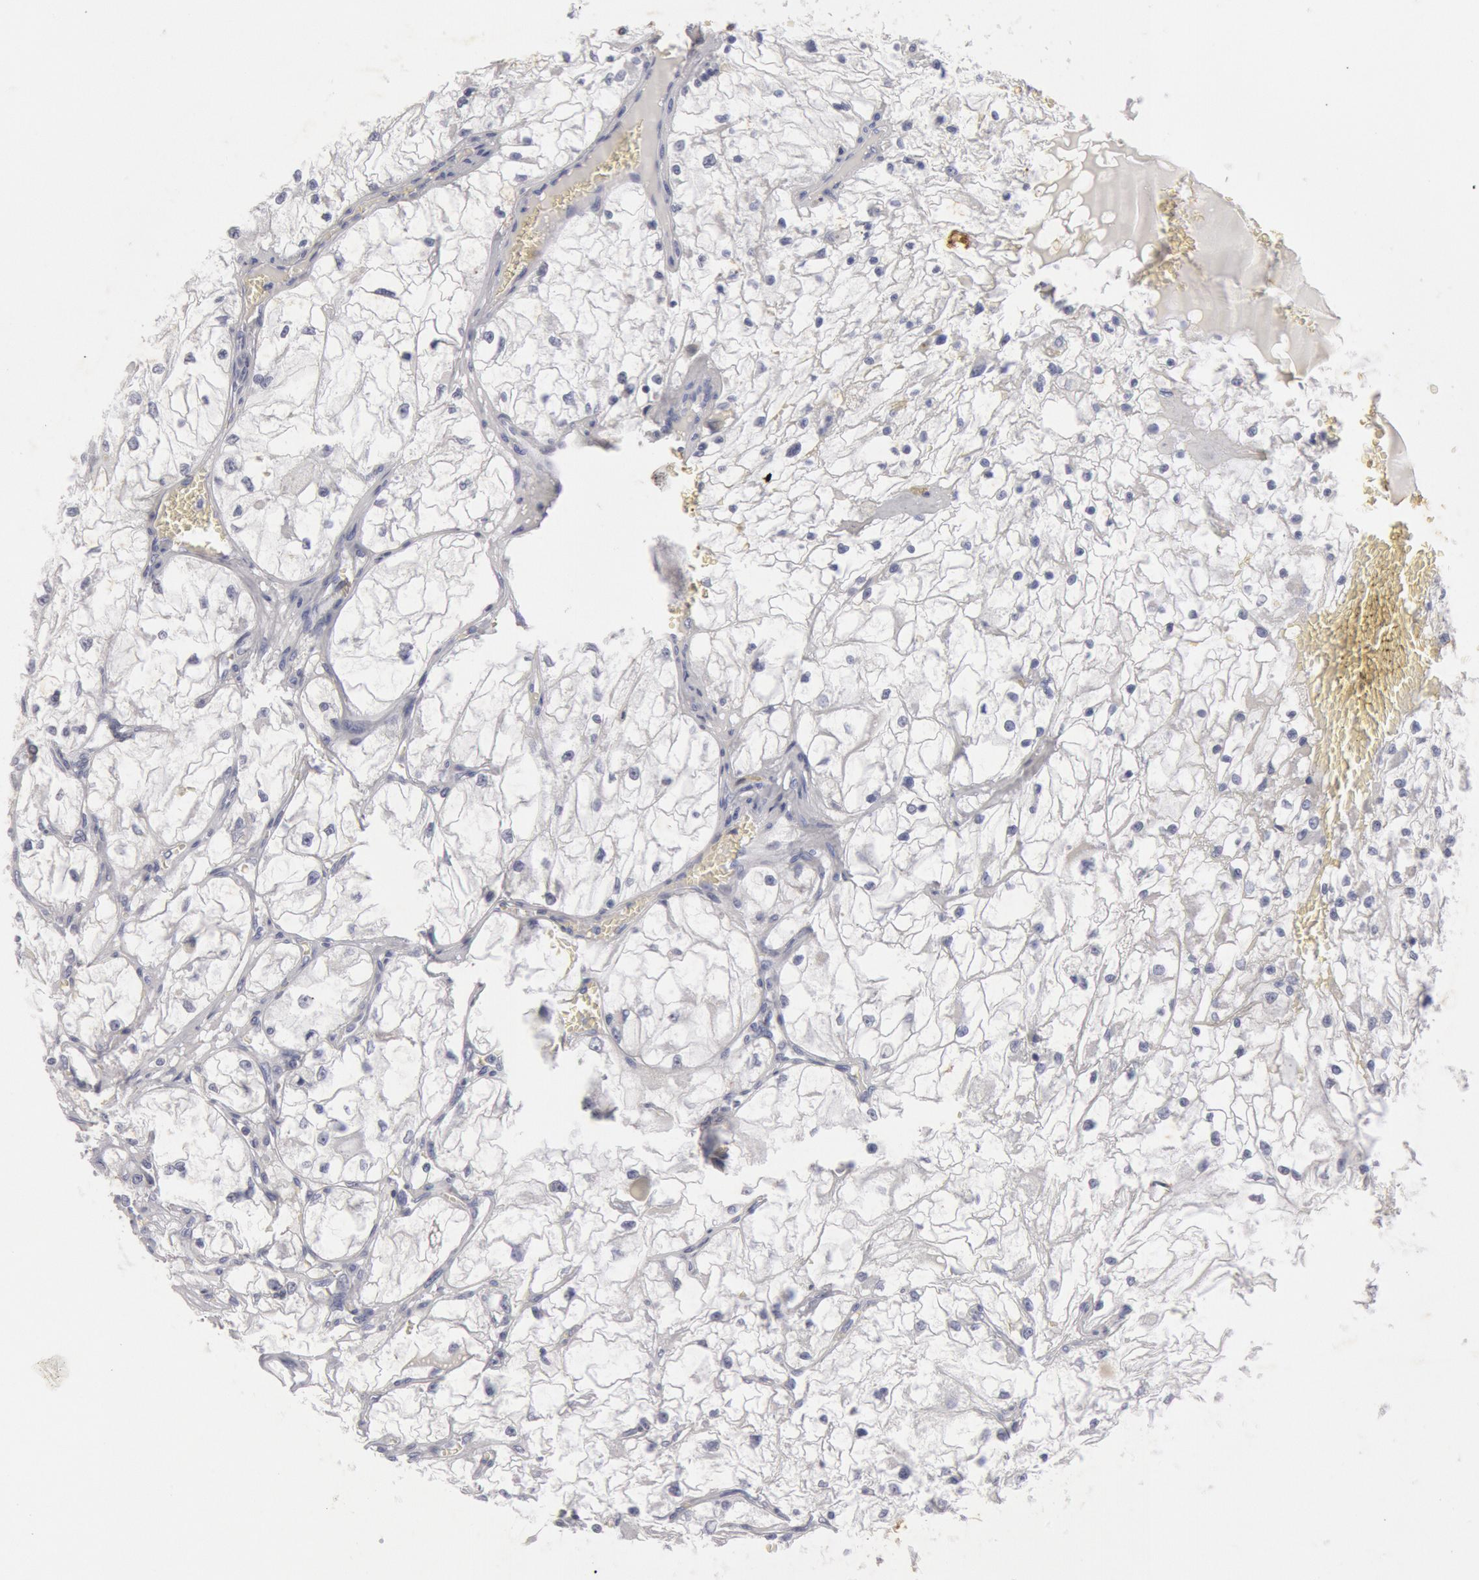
{"staining": {"intensity": "negative", "quantity": "none", "location": "none"}, "tissue": "renal cancer", "cell_type": "Tumor cells", "image_type": "cancer", "snomed": [{"axis": "morphology", "description": "Adenocarcinoma, NOS"}, {"axis": "topography", "description": "Kidney"}], "caption": "IHC of human adenocarcinoma (renal) exhibits no positivity in tumor cells.", "gene": "FOXA2", "patient": {"sex": "male", "age": 61}}